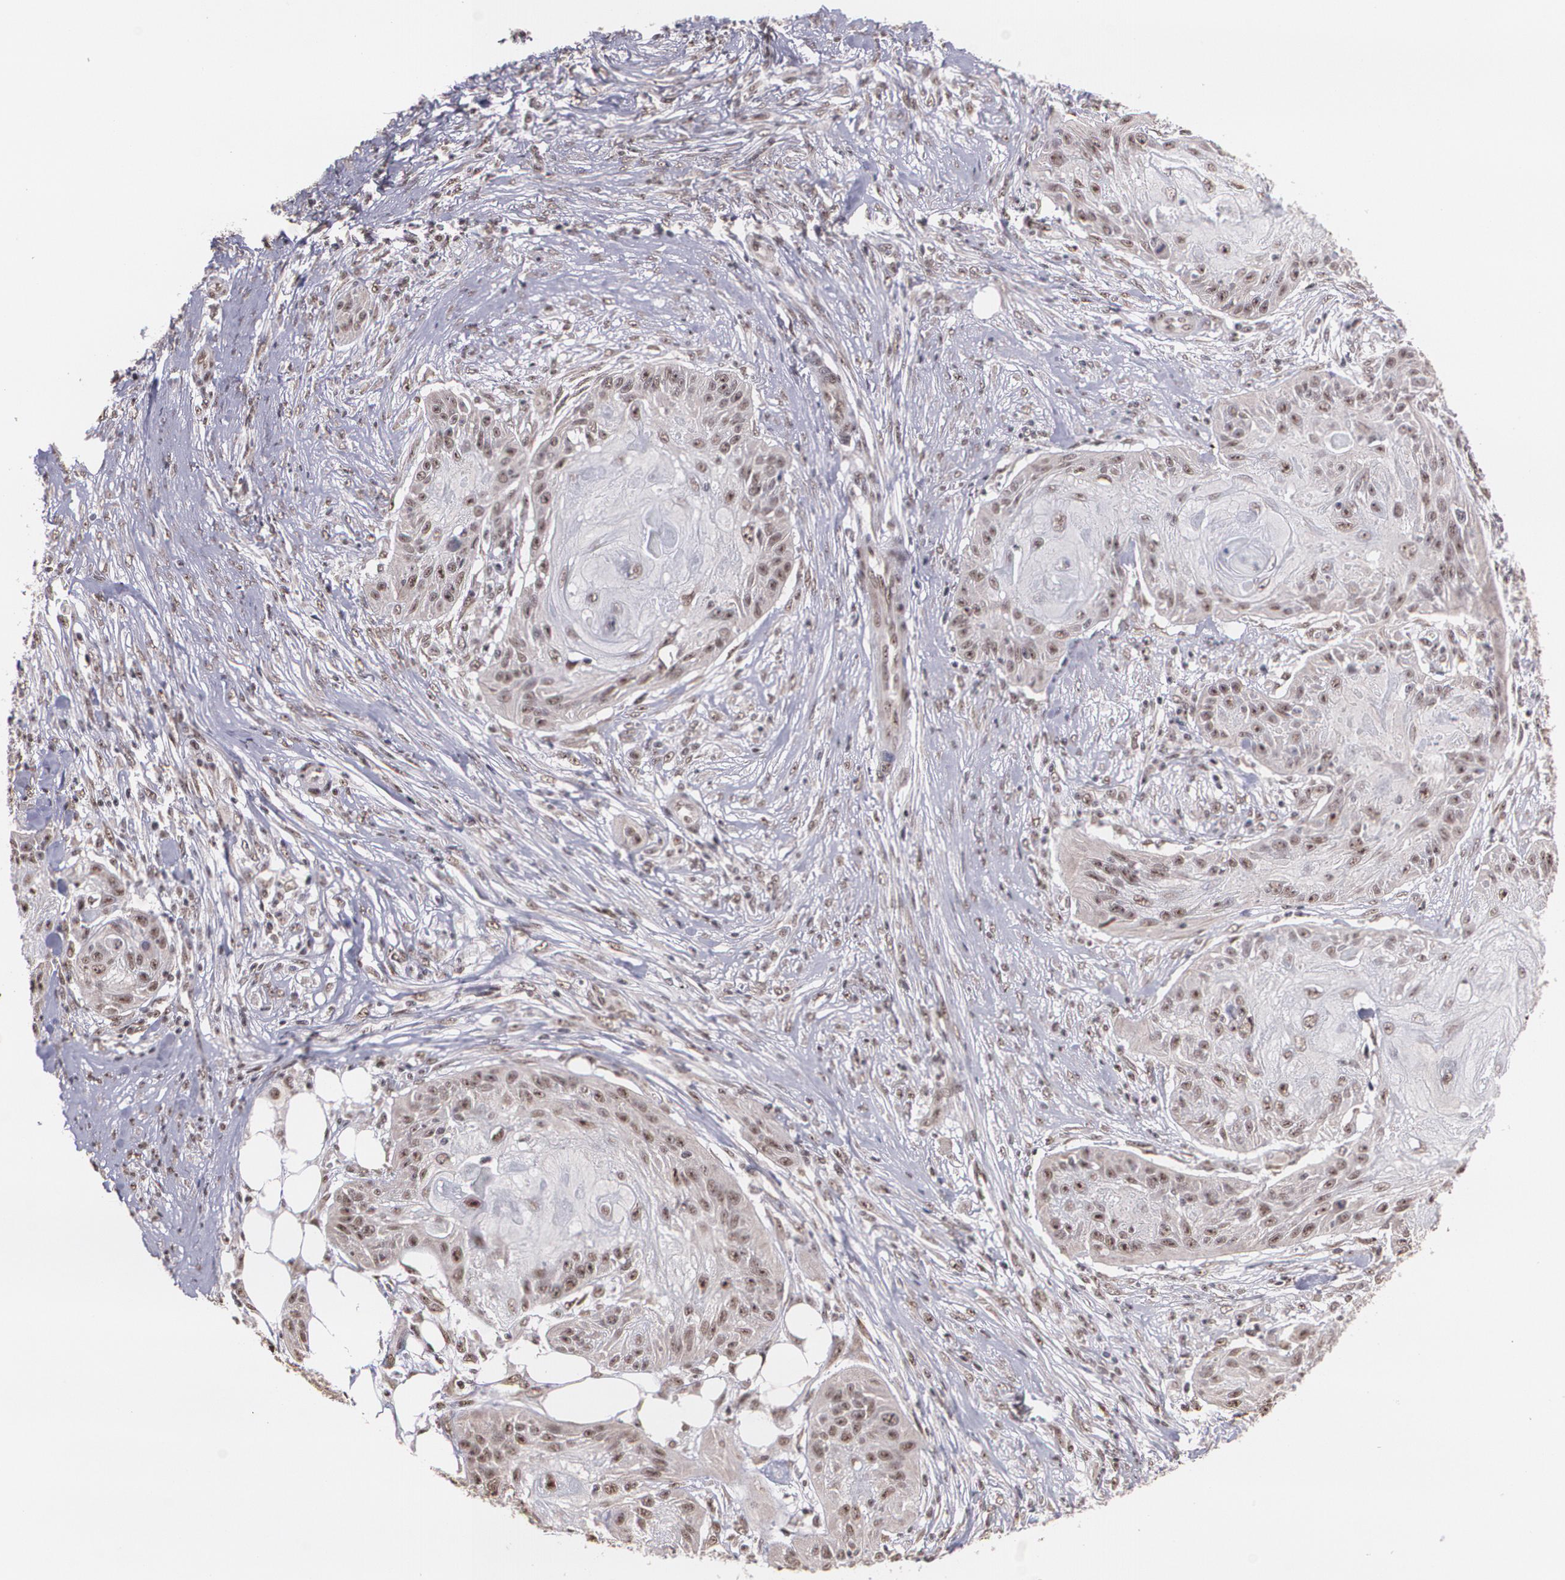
{"staining": {"intensity": "weak", "quantity": "25%-75%", "location": "cytoplasmic/membranous,nuclear"}, "tissue": "skin cancer", "cell_type": "Tumor cells", "image_type": "cancer", "snomed": [{"axis": "morphology", "description": "Squamous cell carcinoma, NOS"}, {"axis": "topography", "description": "Skin"}], "caption": "Protein expression analysis of human skin cancer reveals weak cytoplasmic/membranous and nuclear positivity in approximately 25%-75% of tumor cells.", "gene": "C6orf15", "patient": {"sex": "female", "age": 88}}